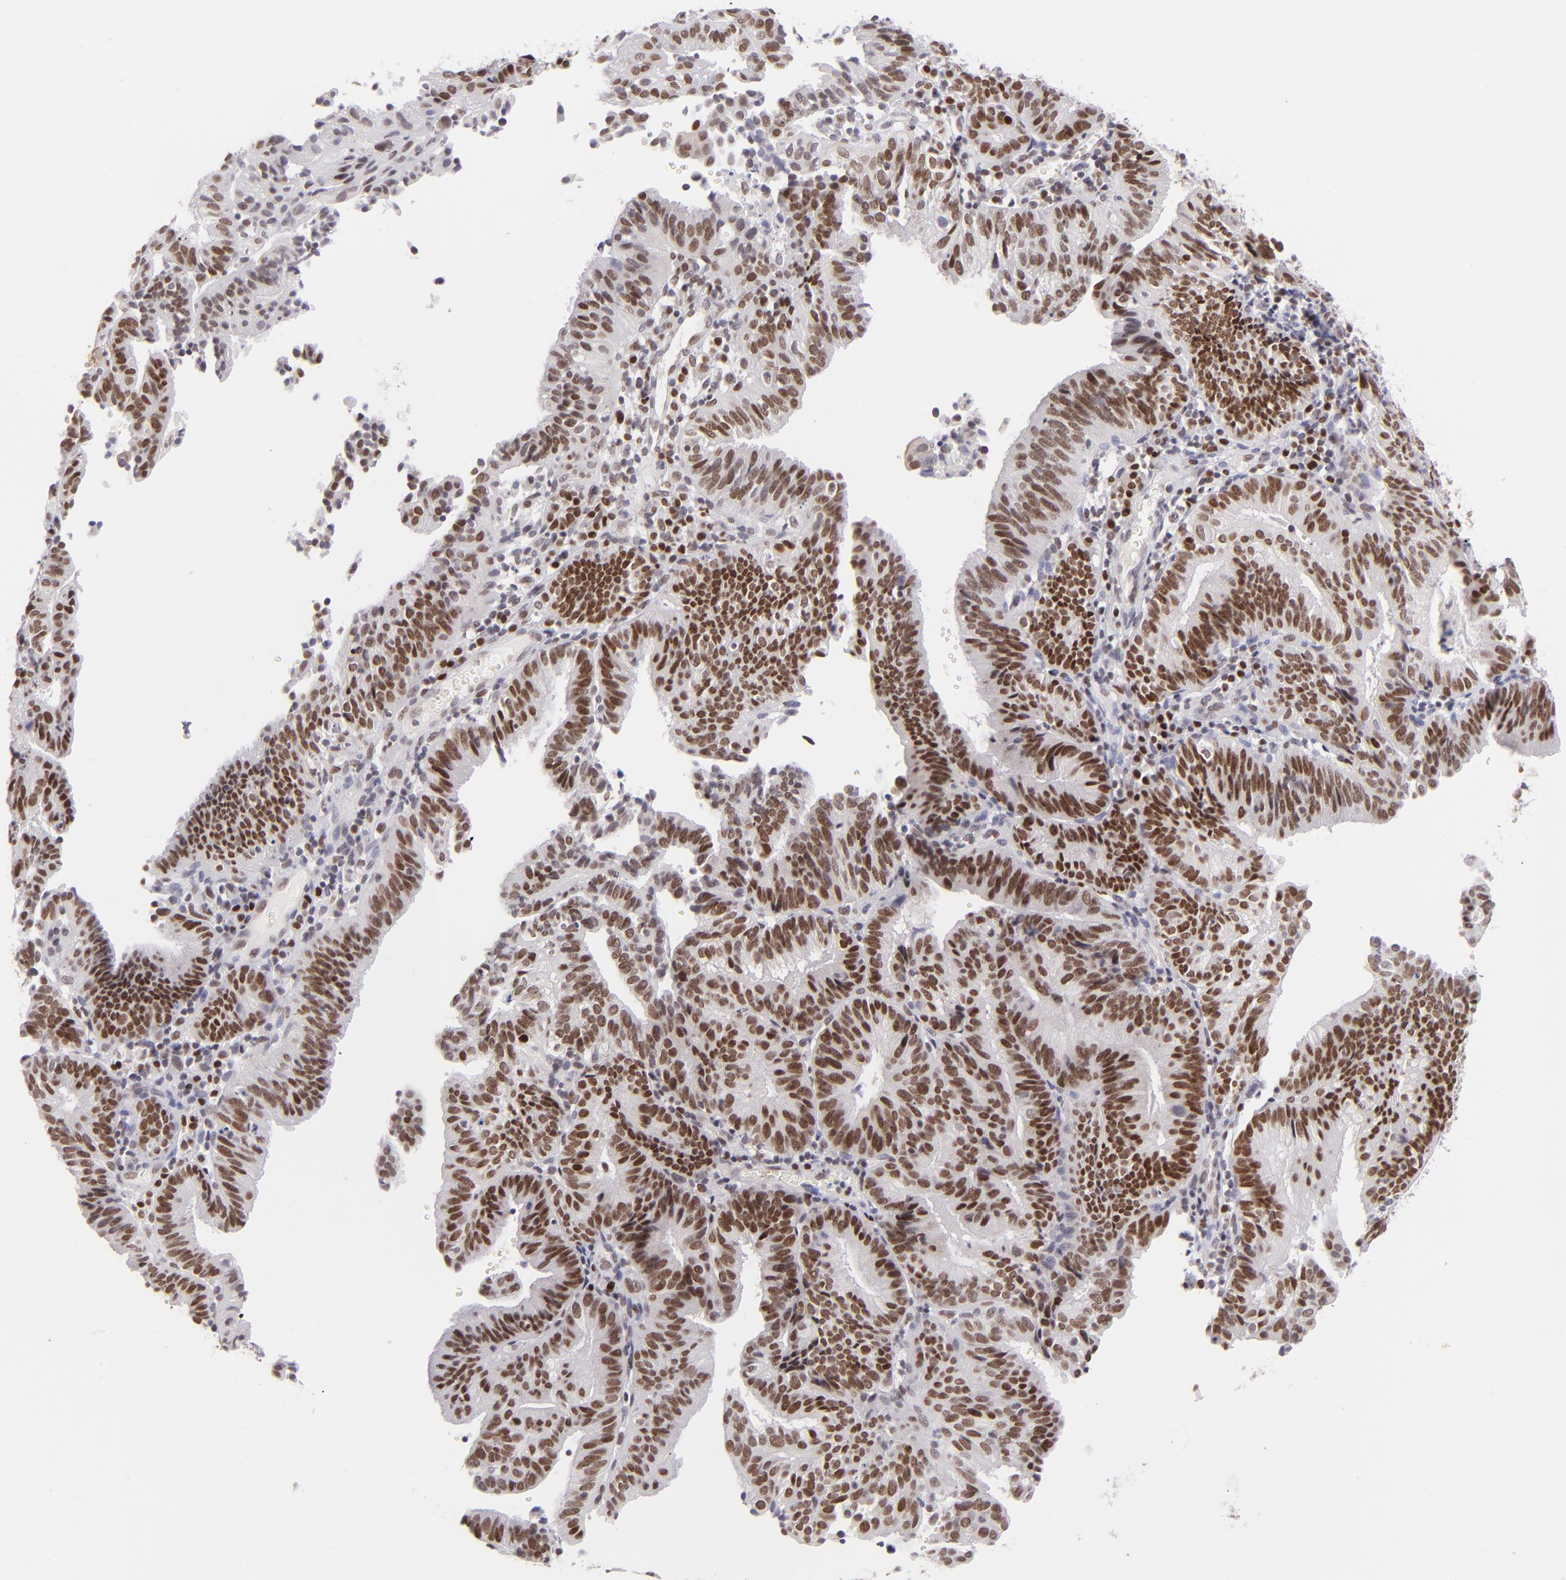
{"staining": {"intensity": "strong", "quantity": ">75%", "location": "nuclear"}, "tissue": "cervical cancer", "cell_type": "Tumor cells", "image_type": "cancer", "snomed": [{"axis": "morphology", "description": "Adenocarcinoma, NOS"}, {"axis": "topography", "description": "Cervix"}], "caption": "Tumor cells show strong nuclear positivity in about >75% of cells in cervical adenocarcinoma.", "gene": "POU2F1", "patient": {"sex": "female", "age": 60}}